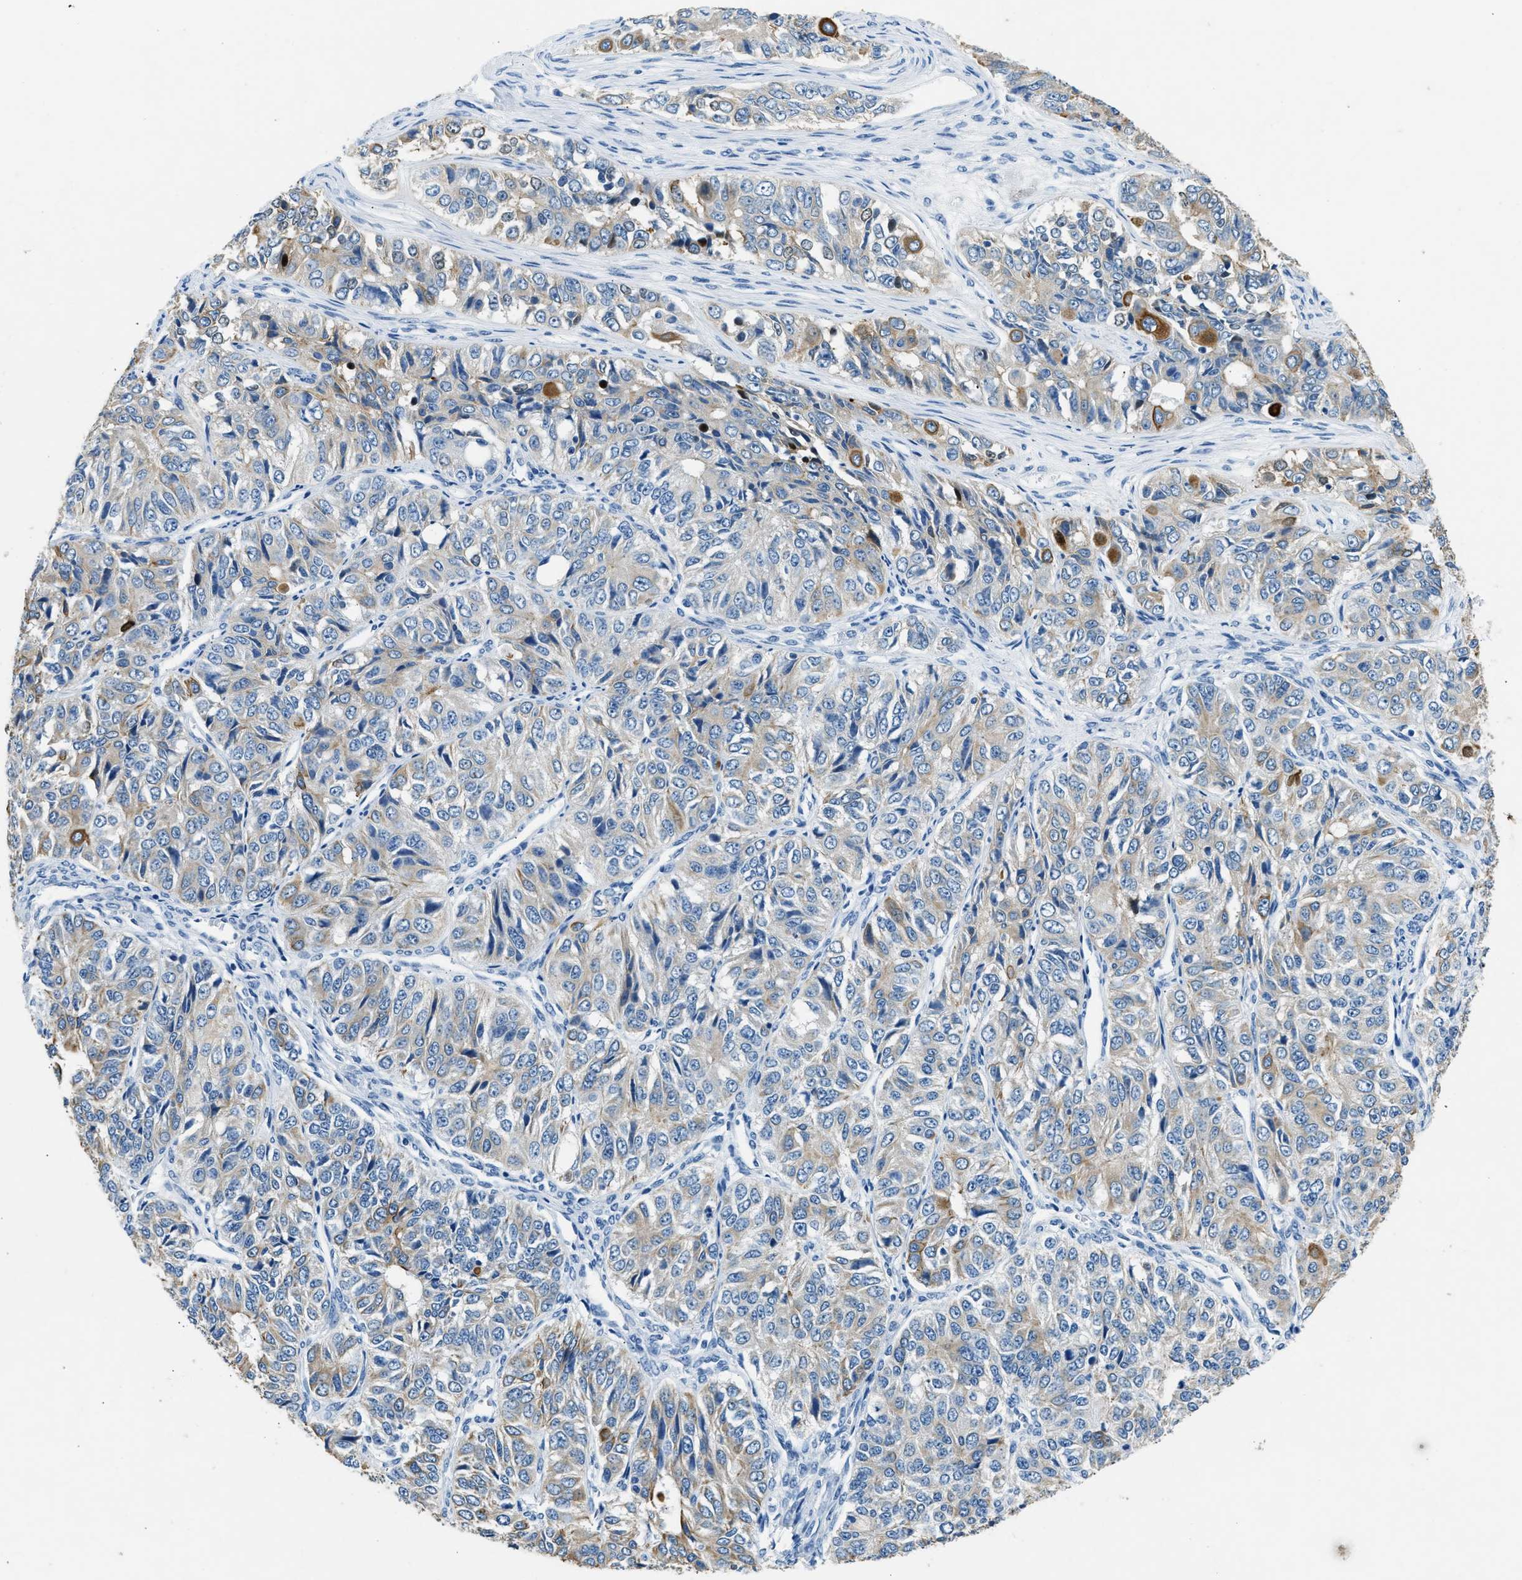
{"staining": {"intensity": "weak", "quantity": ">75%", "location": "cytoplasmic/membranous"}, "tissue": "ovarian cancer", "cell_type": "Tumor cells", "image_type": "cancer", "snomed": [{"axis": "morphology", "description": "Carcinoma, endometroid"}, {"axis": "topography", "description": "Ovary"}], "caption": "Ovarian cancer (endometroid carcinoma) stained with immunohistochemistry (IHC) reveals weak cytoplasmic/membranous staining in about >75% of tumor cells. (DAB (3,3'-diaminobenzidine) IHC with brightfield microscopy, high magnification).", "gene": "CFAP20", "patient": {"sex": "female", "age": 51}}